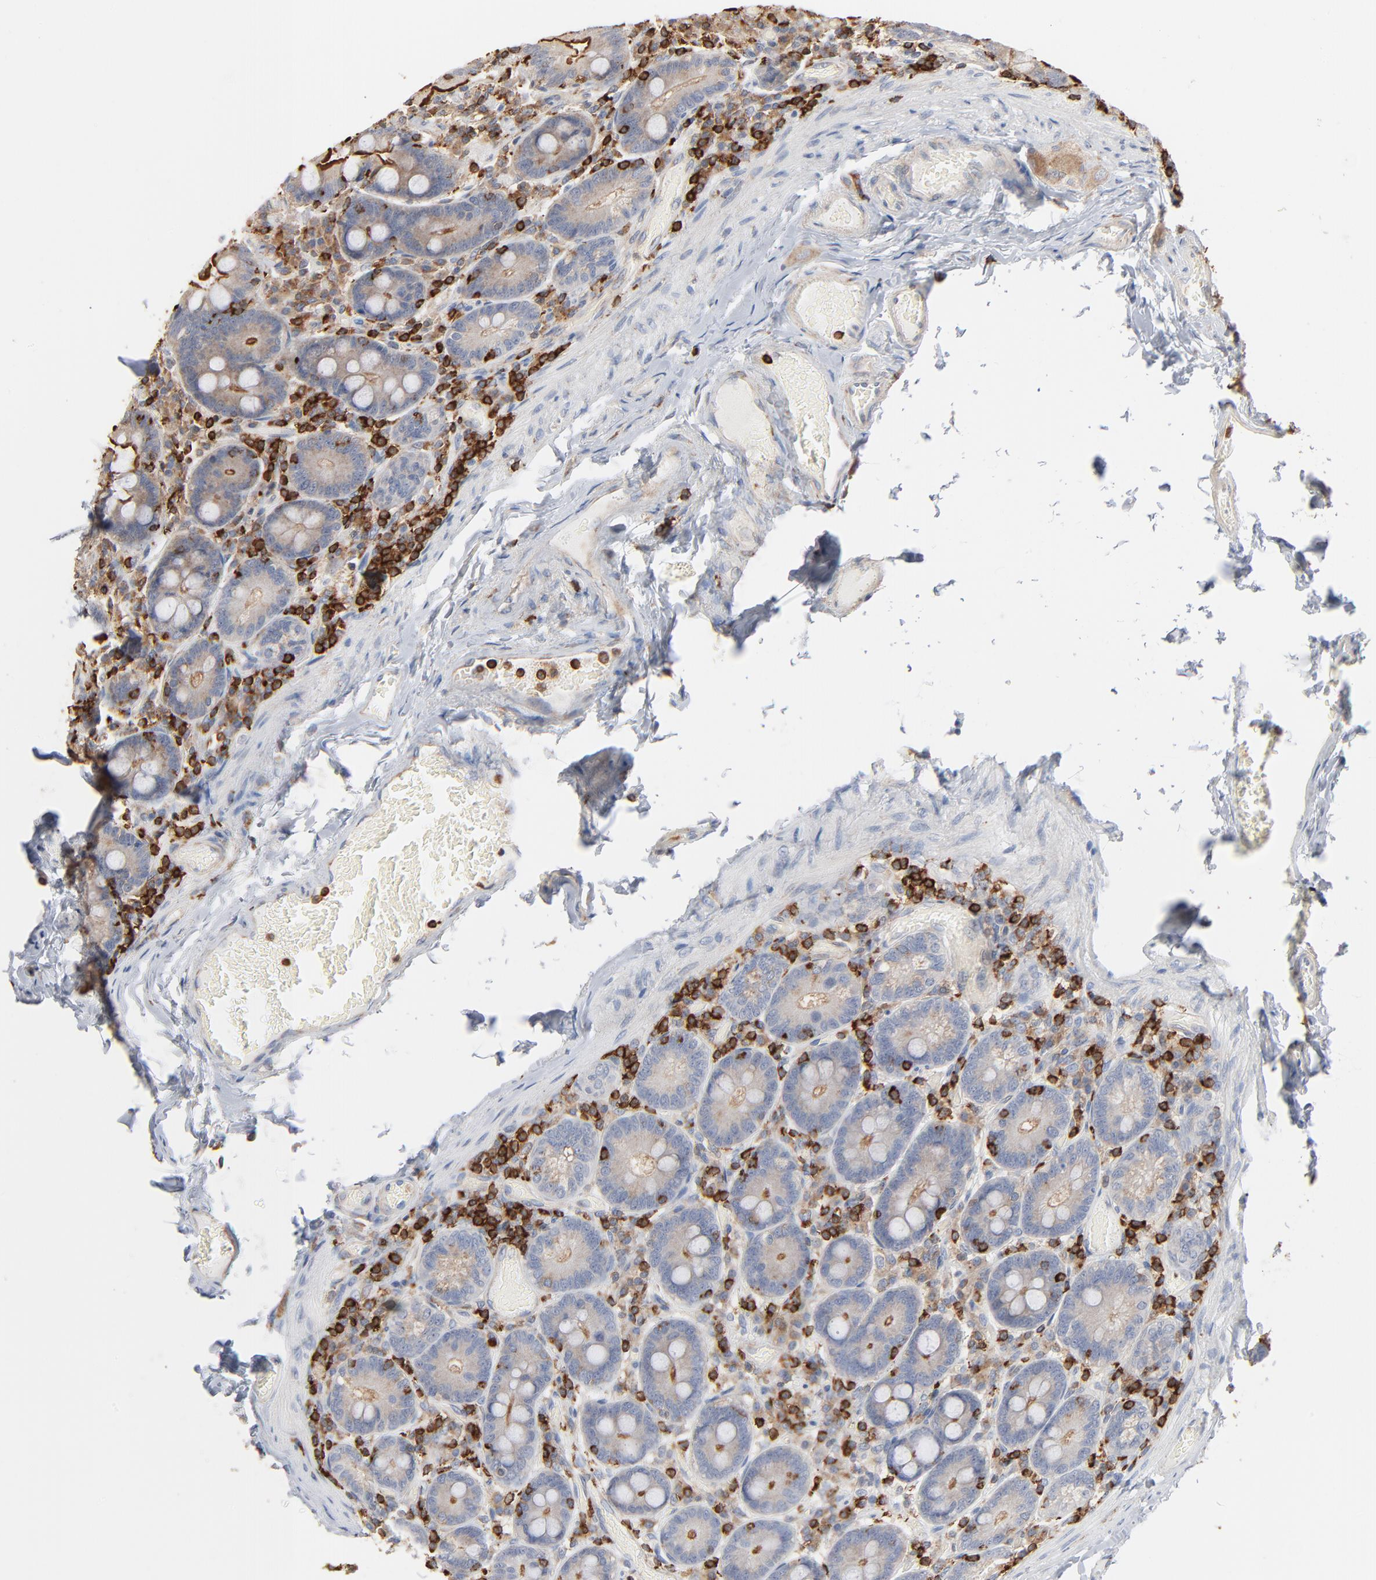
{"staining": {"intensity": "moderate", "quantity": "<25%", "location": "cytoplasmic/membranous"}, "tissue": "duodenum", "cell_type": "Glandular cells", "image_type": "normal", "snomed": [{"axis": "morphology", "description": "Normal tissue, NOS"}, {"axis": "topography", "description": "Duodenum"}], "caption": "DAB immunohistochemical staining of unremarkable human duodenum demonstrates moderate cytoplasmic/membranous protein expression in about <25% of glandular cells. (IHC, brightfield microscopy, high magnification).", "gene": "SH3KBP1", "patient": {"sex": "male", "age": 66}}